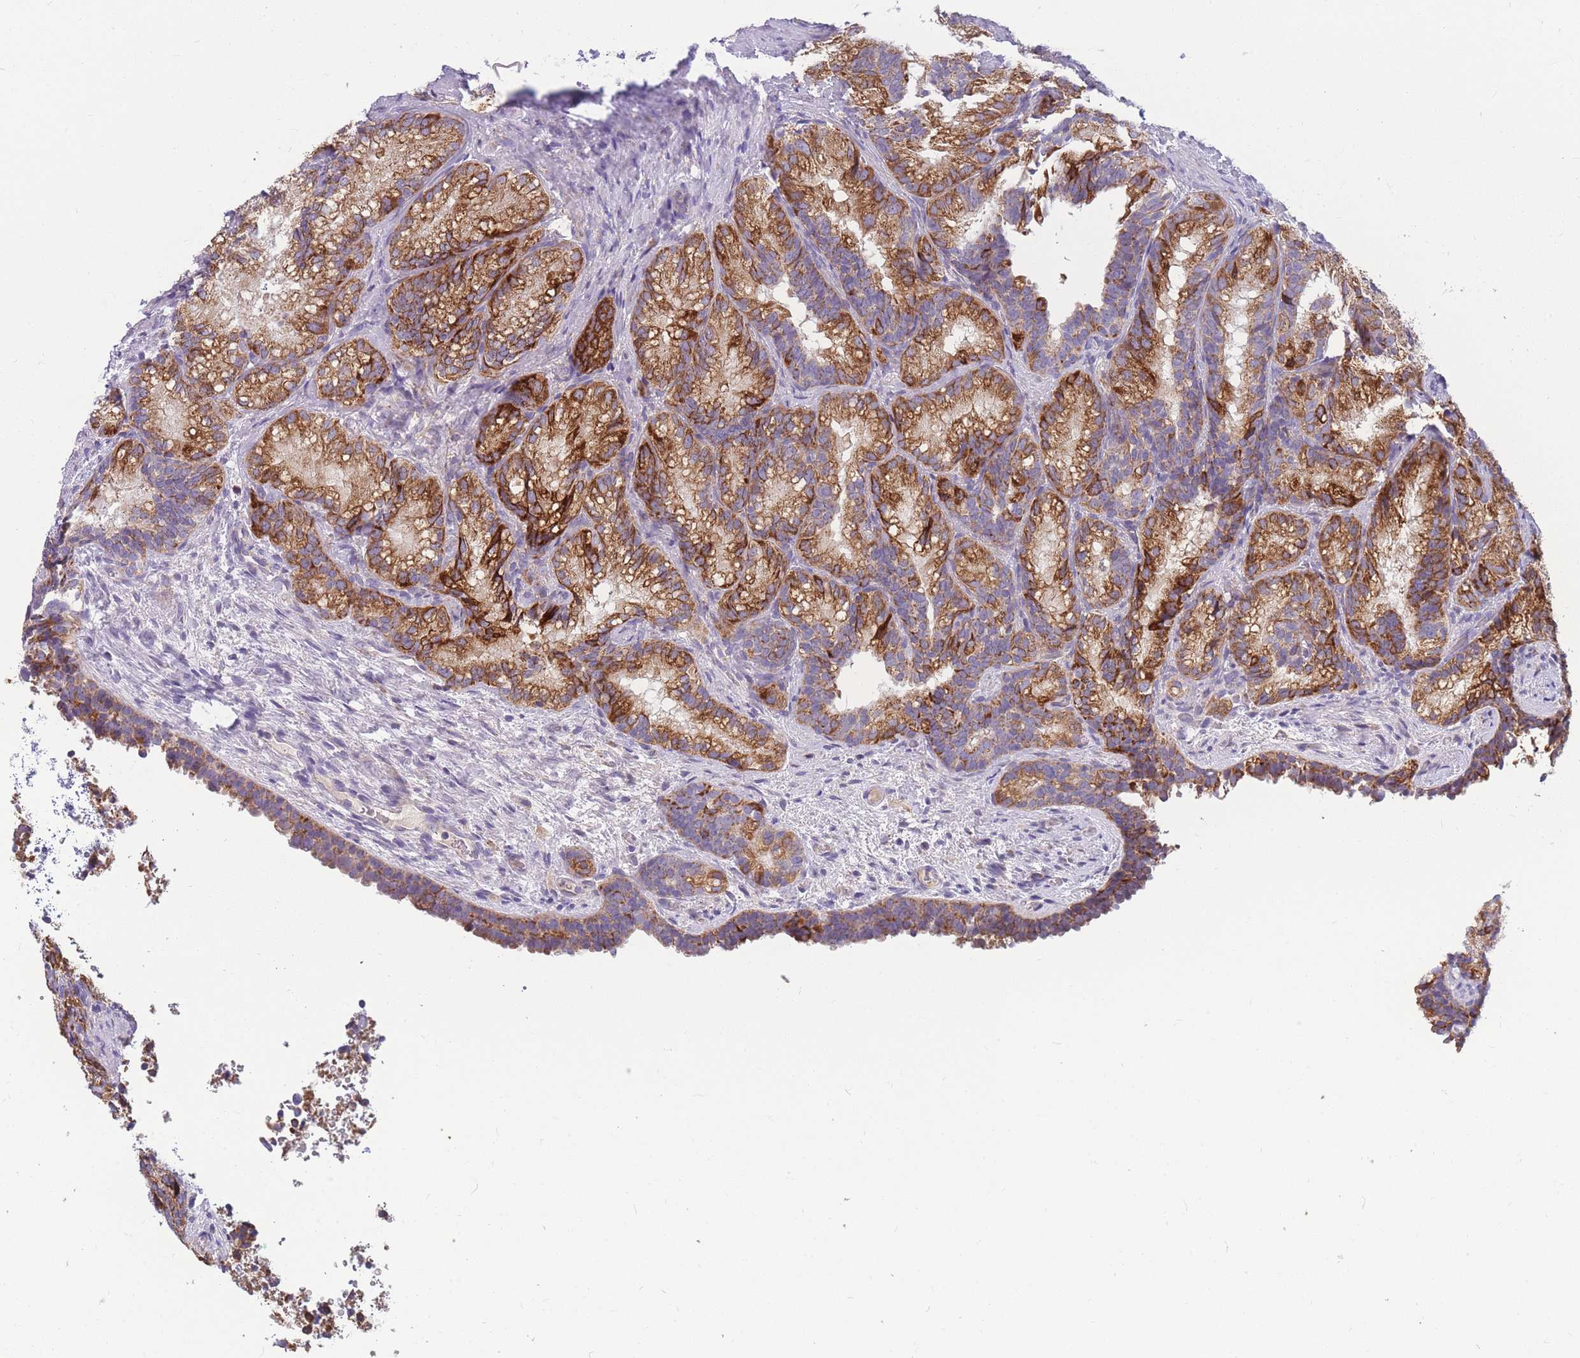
{"staining": {"intensity": "strong", "quantity": ">75%", "location": "cytoplasmic/membranous"}, "tissue": "seminal vesicle", "cell_type": "Glandular cells", "image_type": "normal", "snomed": [{"axis": "morphology", "description": "Normal tissue, NOS"}, {"axis": "topography", "description": "Seminal veicle"}], "caption": "Benign seminal vesicle was stained to show a protein in brown. There is high levels of strong cytoplasmic/membranous staining in approximately >75% of glandular cells. The staining was performed using DAB, with brown indicating positive protein expression. Nuclei are stained blue with hematoxylin.", "gene": "MRPS11", "patient": {"sex": "male", "age": 58}}